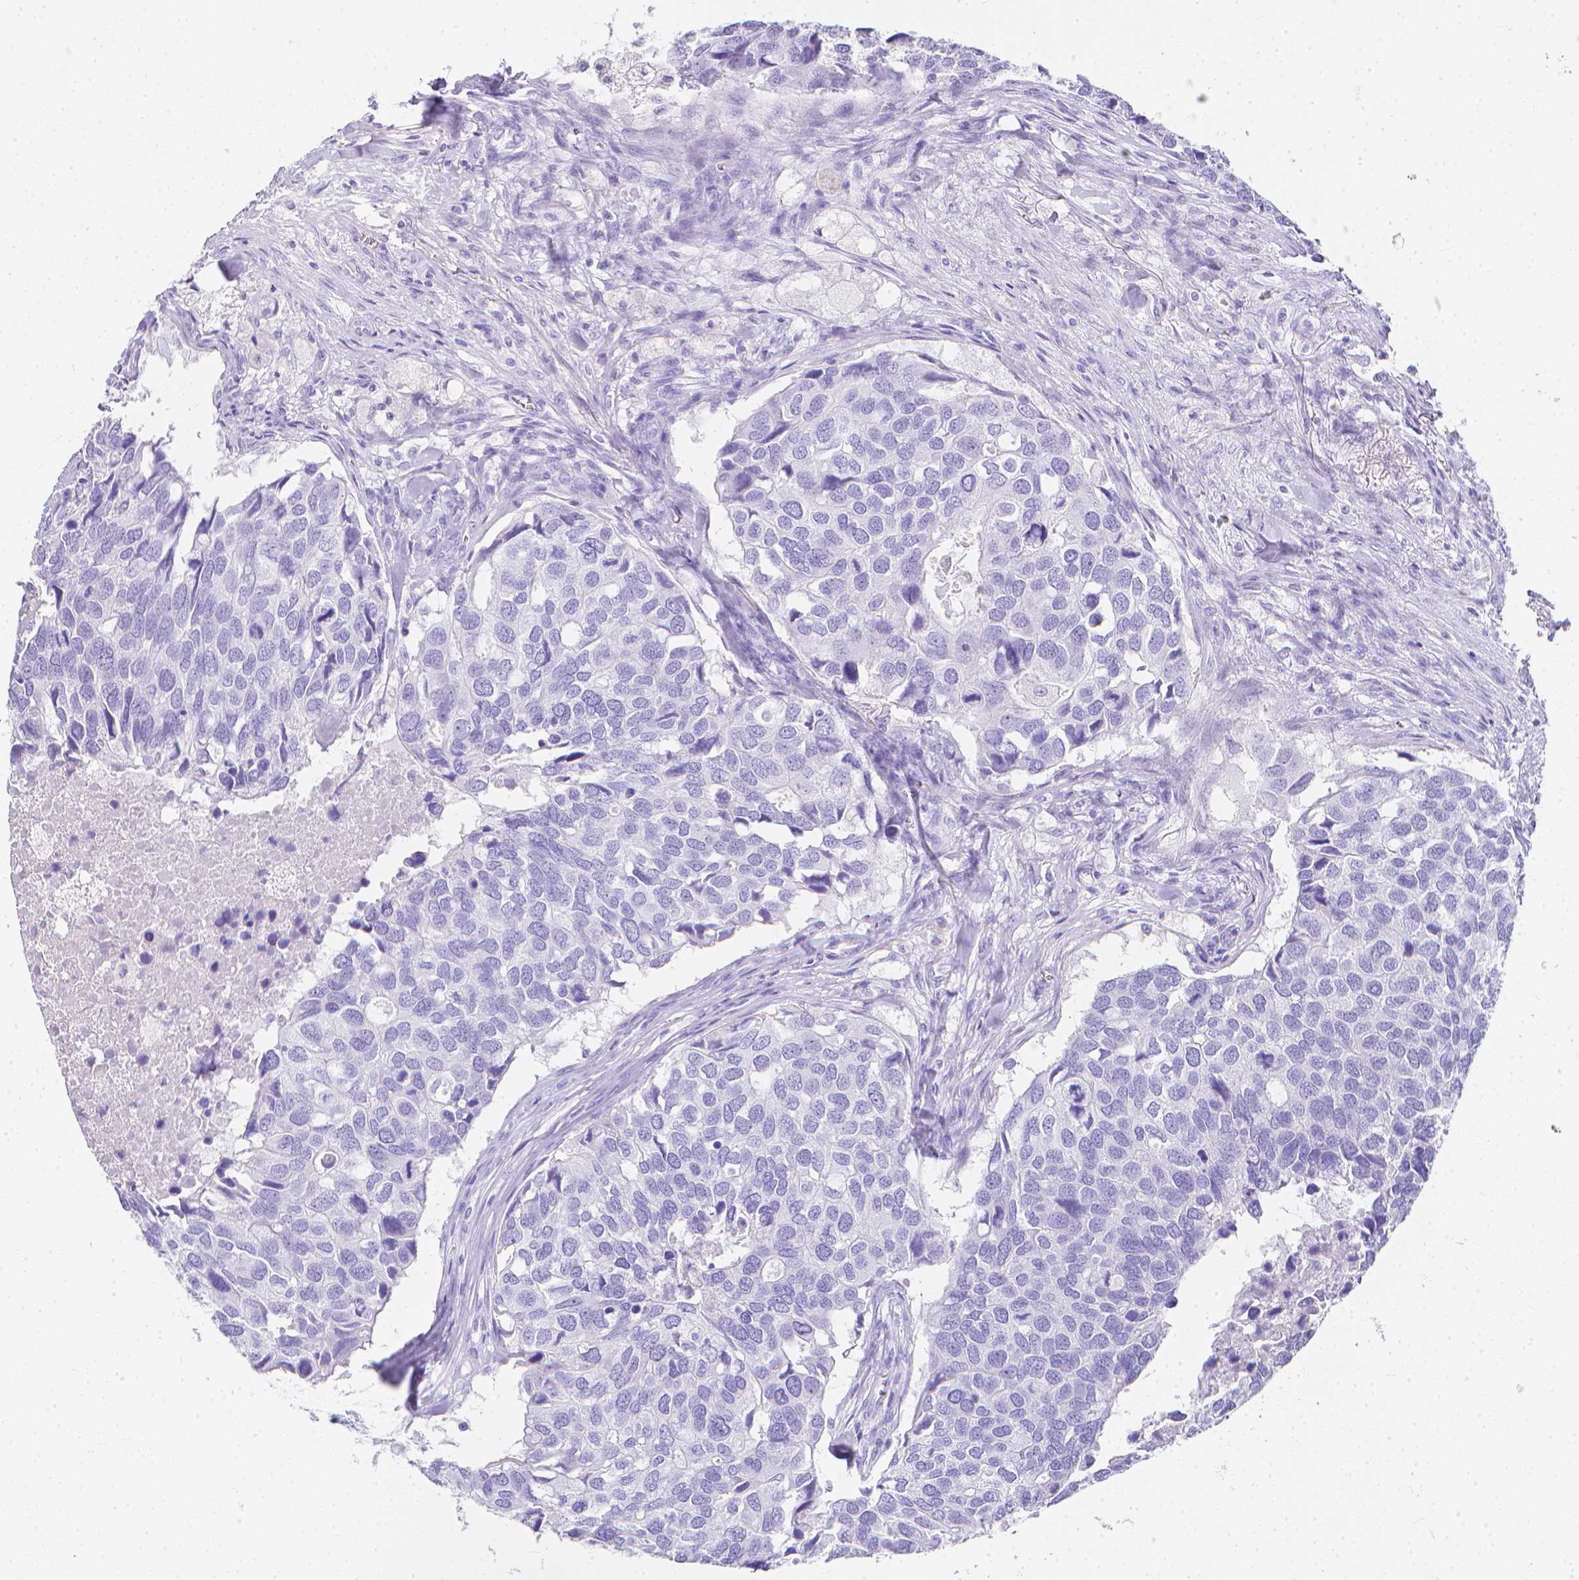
{"staining": {"intensity": "negative", "quantity": "none", "location": "none"}, "tissue": "breast cancer", "cell_type": "Tumor cells", "image_type": "cancer", "snomed": [{"axis": "morphology", "description": "Duct carcinoma"}, {"axis": "topography", "description": "Breast"}], "caption": "Immunohistochemistry photomicrograph of neoplastic tissue: intraductal carcinoma (breast) stained with DAB (3,3'-diaminobenzidine) reveals no significant protein expression in tumor cells.", "gene": "LGALS4", "patient": {"sex": "female", "age": 83}}